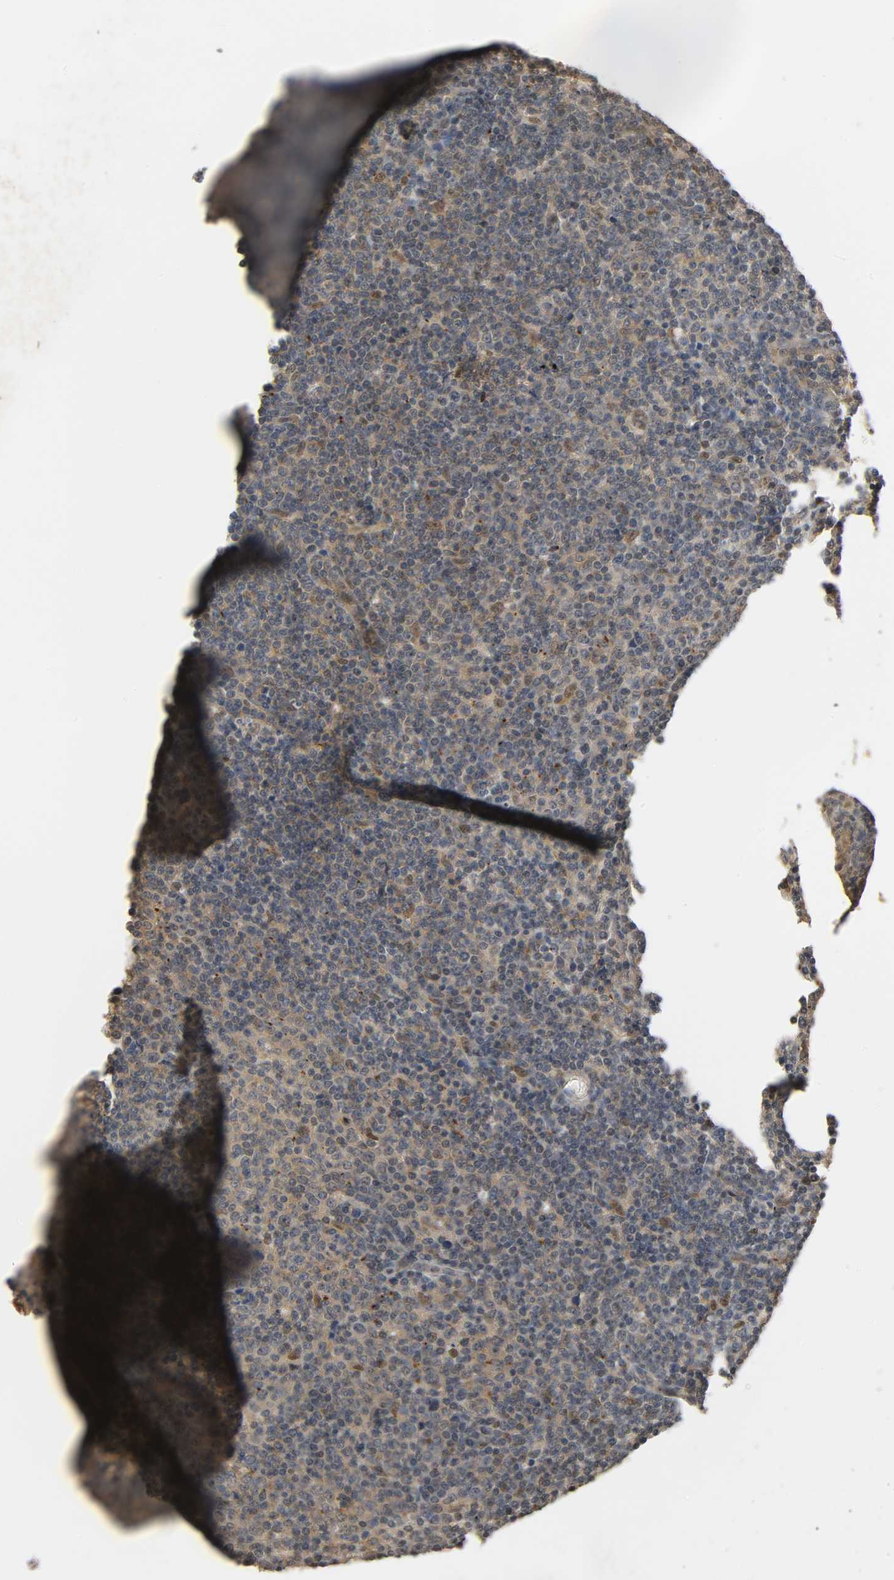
{"staining": {"intensity": "moderate", "quantity": "25%-75%", "location": "cytoplasmic/membranous,nuclear"}, "tissue": "lymphoma", "cell_type": "Tumor cells", "image_type": "cancer", "snomed": [{"axis": "morphology", "description": "Malignant lymphoma, non-Hodgkin's type, Low grade"}, {"axis": "topography", "description": "Lymph node"}], "caption": "Human lymphoma stained for a protein (brown) reveals moderate cytoplasmic/membranous and nuclear positive staining in about 25%-75% of tumor cells.", "gene": "ZFPM2", "patient": {"sex": "male", "age": 70}}